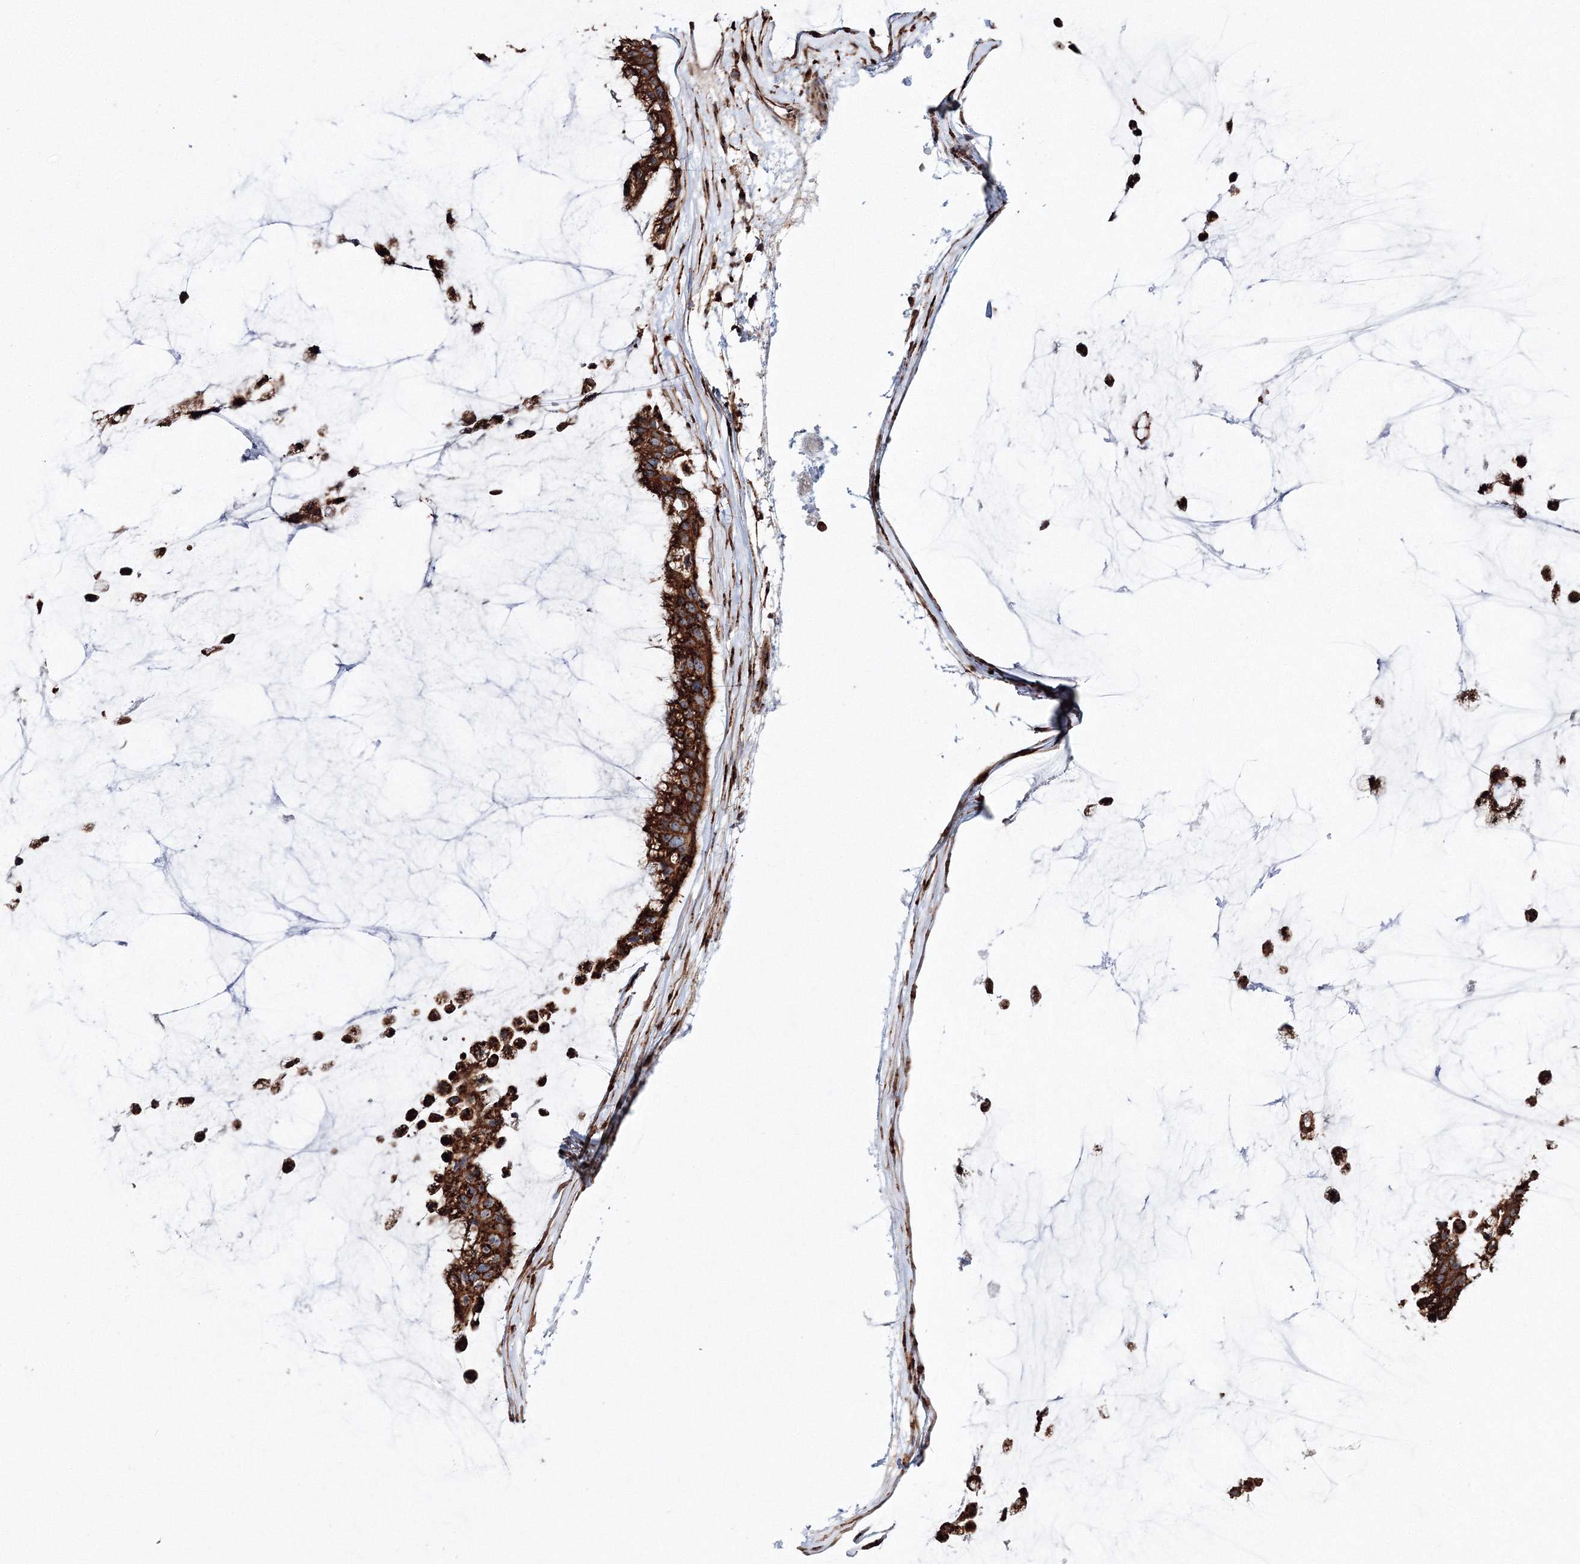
{"staining": {"intensity": "strong", "quantity": ">75%", "location": "cytoplasmic/membranous"}, "tissue": "ovarian cancer", "cell_type": "Tumor cells", "image_type": "cancer", "snomed": [{"axis": "morphology", "description": "Cystadenocarcinoma, mucinous, NOS"}, {"axis": "topography", "description": "Ovary"}], "caption": "Immunohistochemical staining of ovarian cancer (mucinous cystadenocarcinoma) demonstrates high levels of strong cytoplasmic/membranous protein expression in about >75% of tumor cells.", "gene": "ARCN1", "patient": {"sex": "female", "age": 39}}